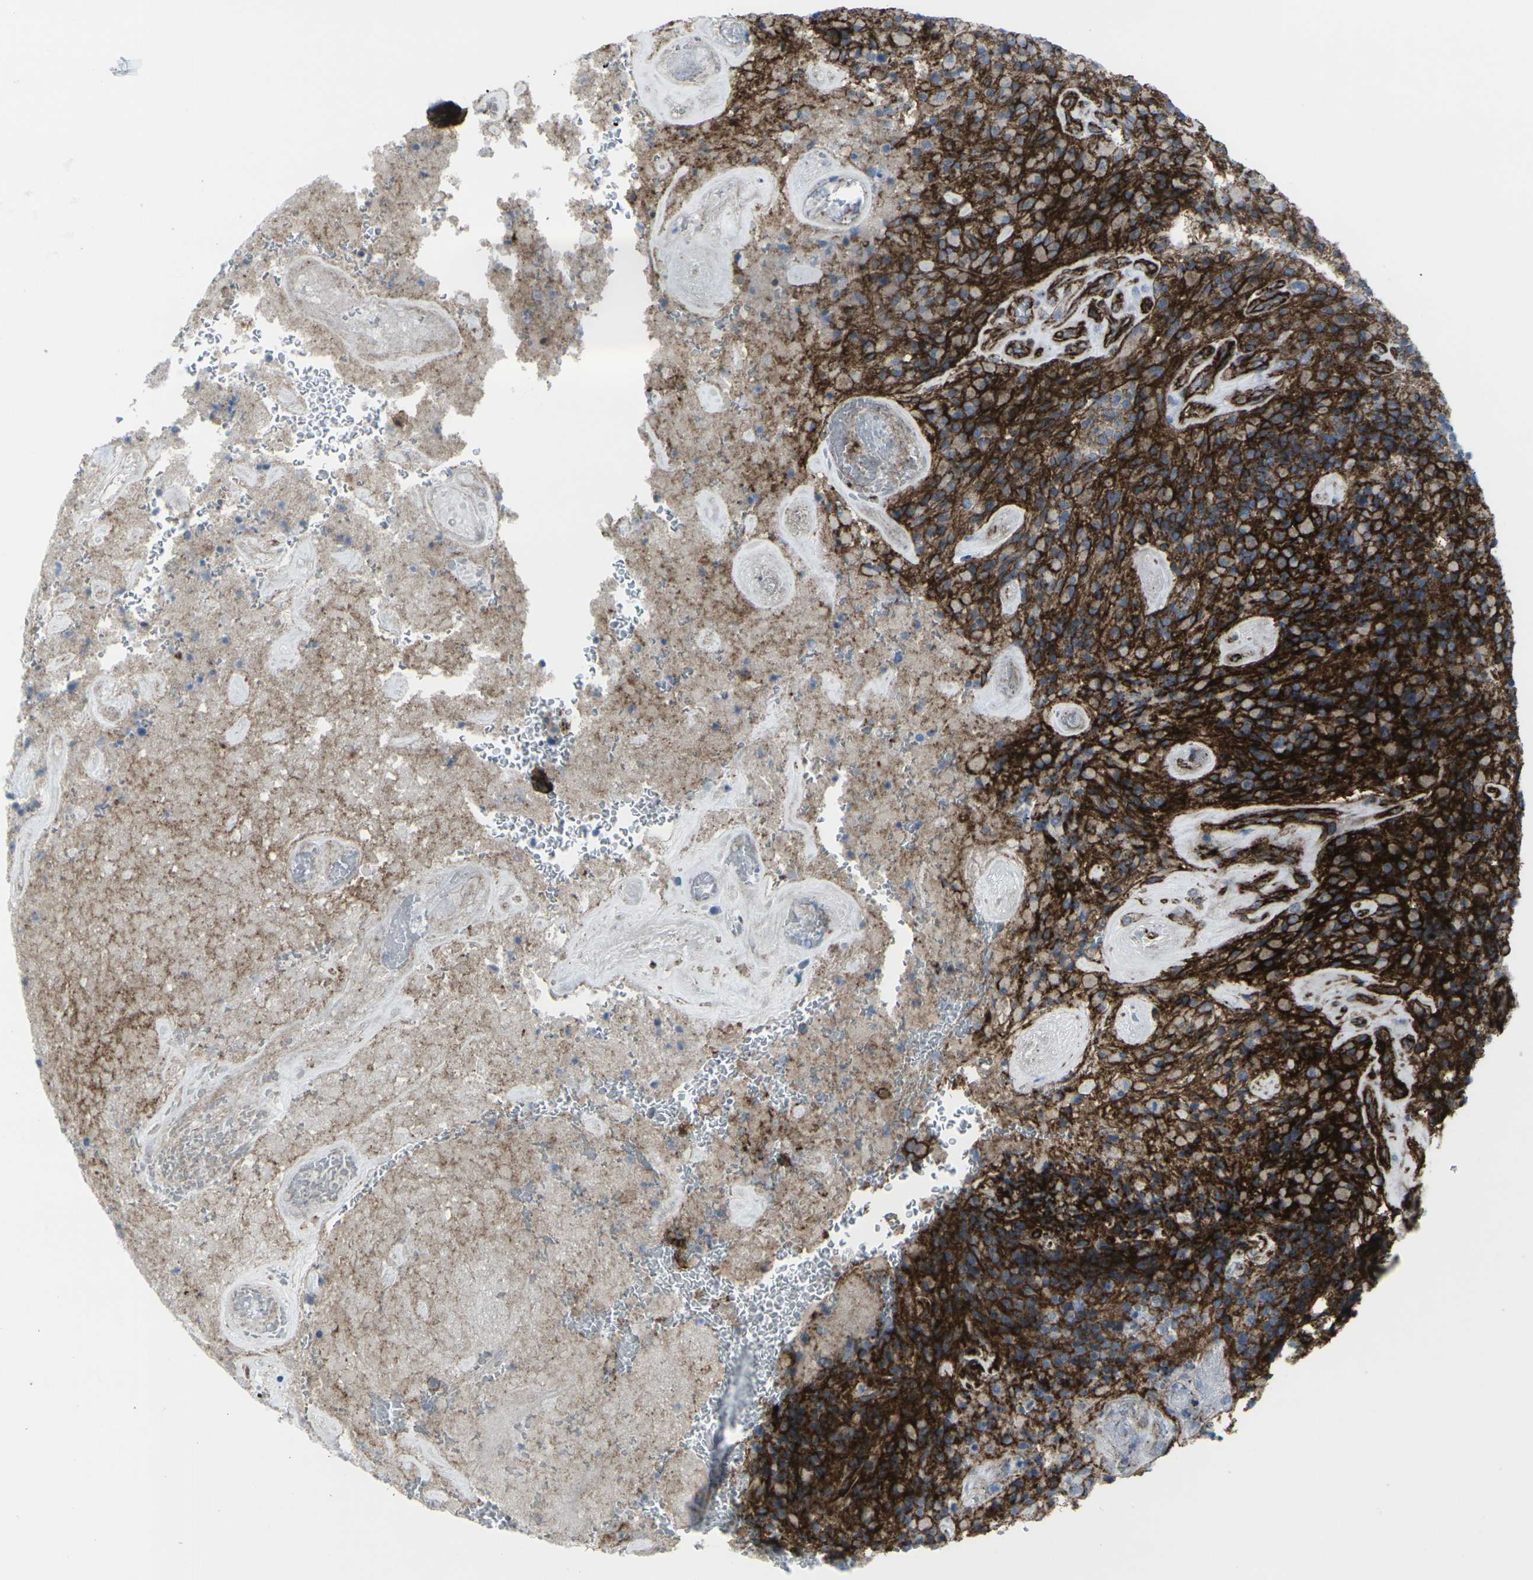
{"staining": {"intensity": "moderate", "quantity": "25%-75%", "location": "cytoplasmic/membranous"}, "tissue": "glioma", "cell_type": "Tumor cells", "image_type": "cancer", "snomed": [{"axis": "morphology", "description": "Glioma, malignant, High grade"}, {"axis": "topography", "description": "Brain"}], "caption": "Immunohistochemistry (IHC) histopathology image of malignant high-grade glioma stained for a protein (brown), which reveals medium levels of moderate cytoplasmic/membranous staining in approximately 25%-75% of tumor cells.", "gene": "CDH11", "patient": {"sex": "male", "age": 71}}